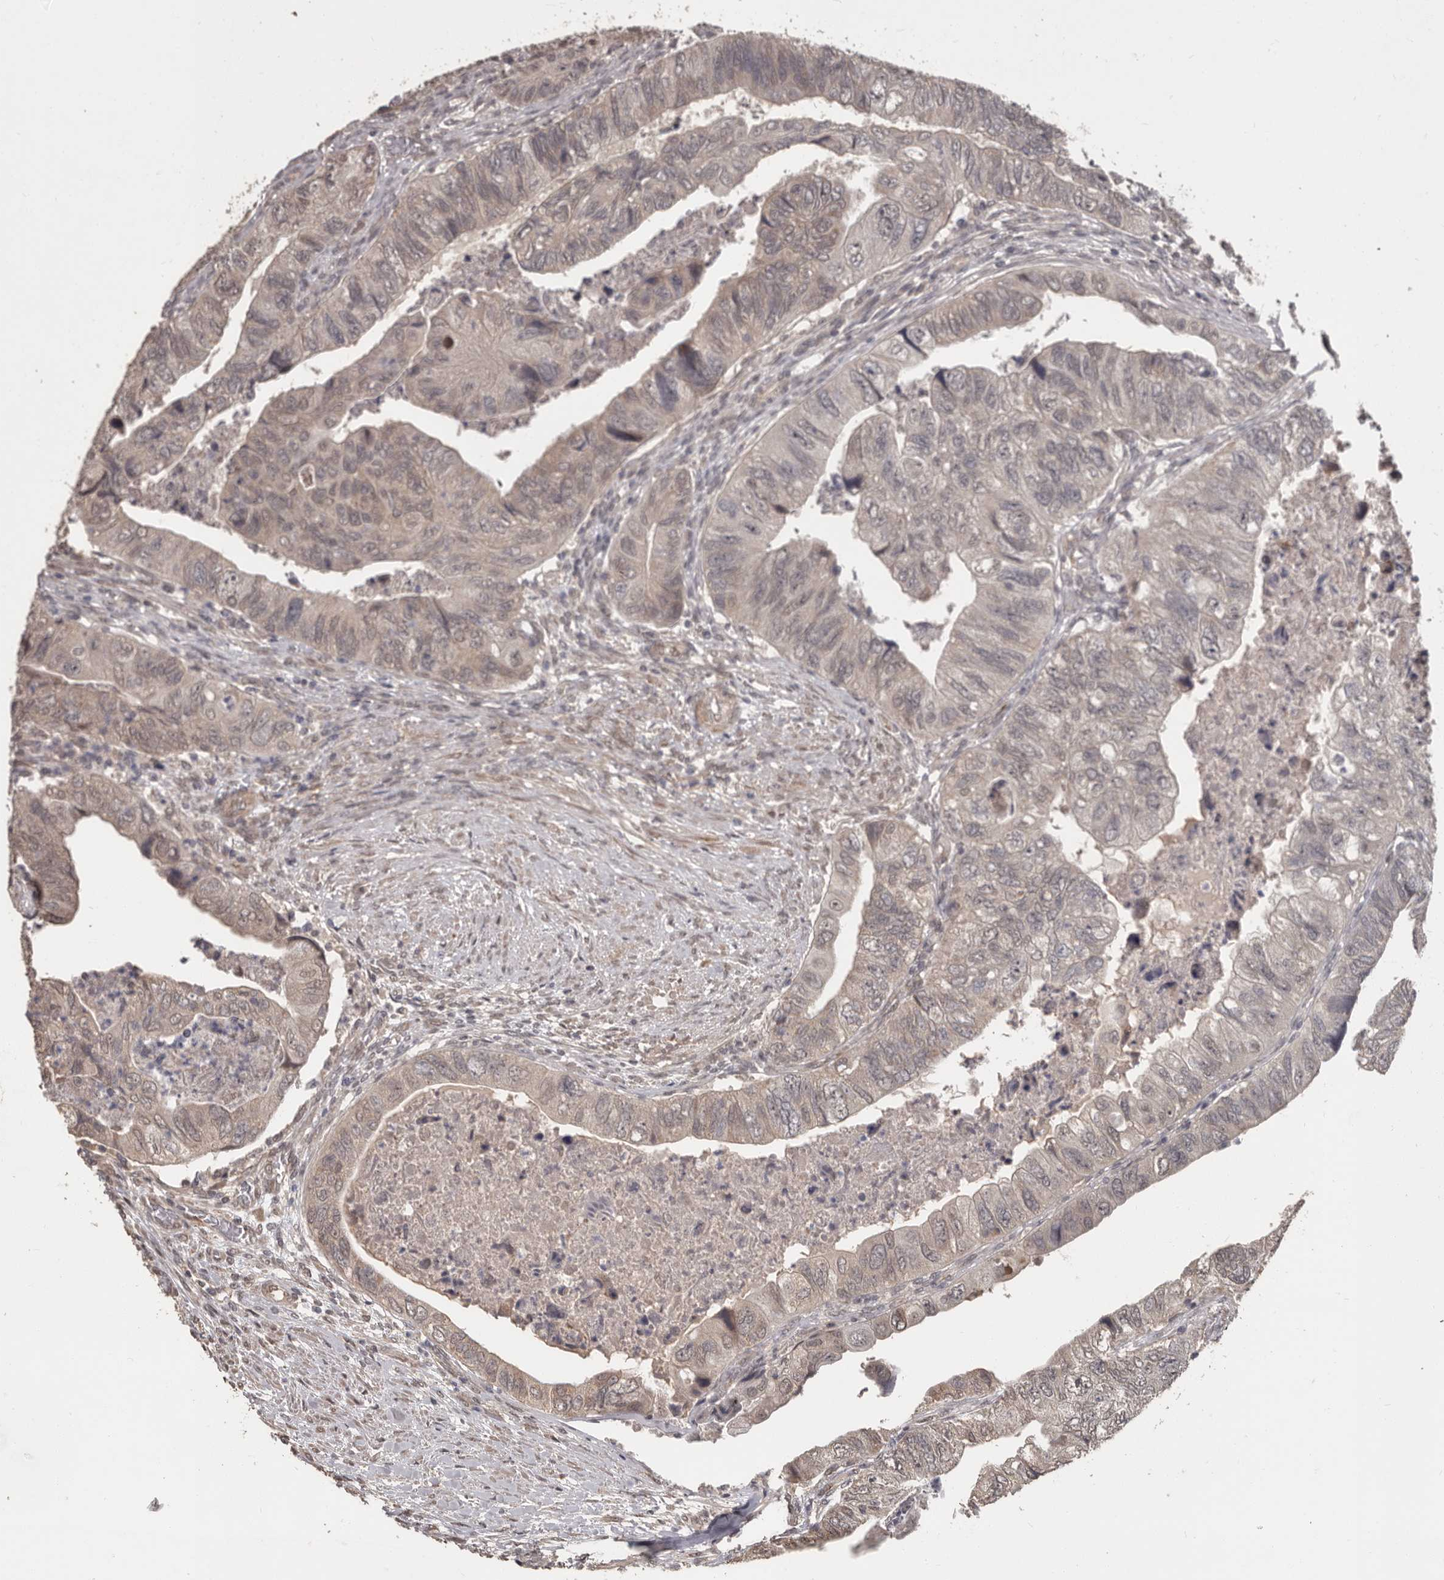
{"staining": {"intensity": "weak", "quantity": "25%-75%", "location": "cytoplasmic/membranous,nuclear"}, "tissue": "colorectal cancer", "cell_type": "Tumor cells", "image_type": "cancer", "snomed": [{"axis": "morphology", "description": "Adenocarcinoma, NOS"}, {"axis": "topography", "description": "Rectum"}], "caption": "A low amount of weak cytoplasmic/membranous and nuclear positivity is seen in approximately 25%-75% of tumor cells in colorectal cancer (adenocarcinoma) tissue.", "gene": "ZFP14", "patient": {"sex": "male", "age": 63}}